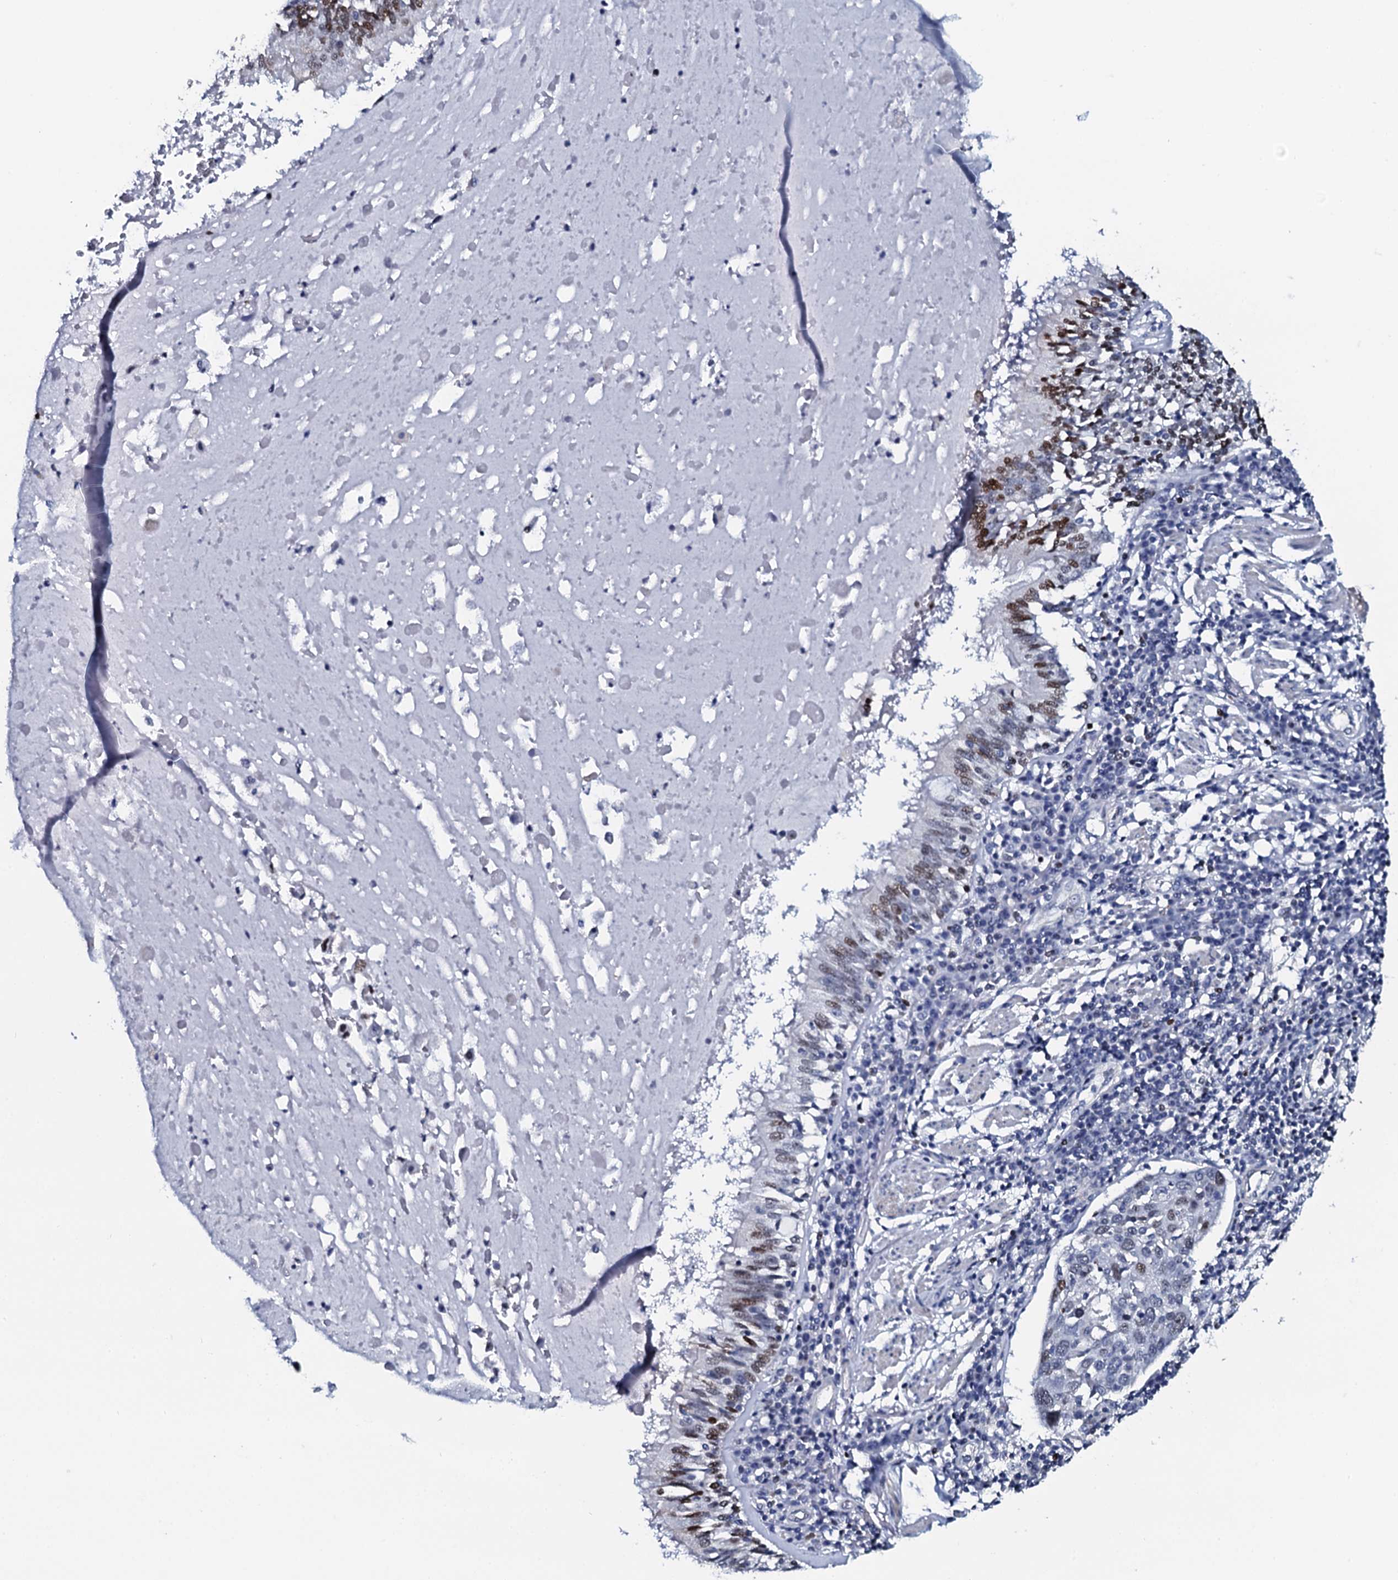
{"staining": {"intensity": "weak", "quantity": "<25%", "location": "nuclear"}, "tissue": "lung cancer", "cell_type": "Tumor cells", "image_type": "cancer", "snomed": [{"axis": "morphology", "description": "Squamous cell carcinoma, NOS"}, {"axis": "topography", "description": "Lung"}], "caption": "This is an immunohistochemistry (IHC) micrograph of lung squamous cell carcinoma. There is no expression in tumor cells.", "gene": "NPM2", "patient": {"sex": "male", "age": 65}}